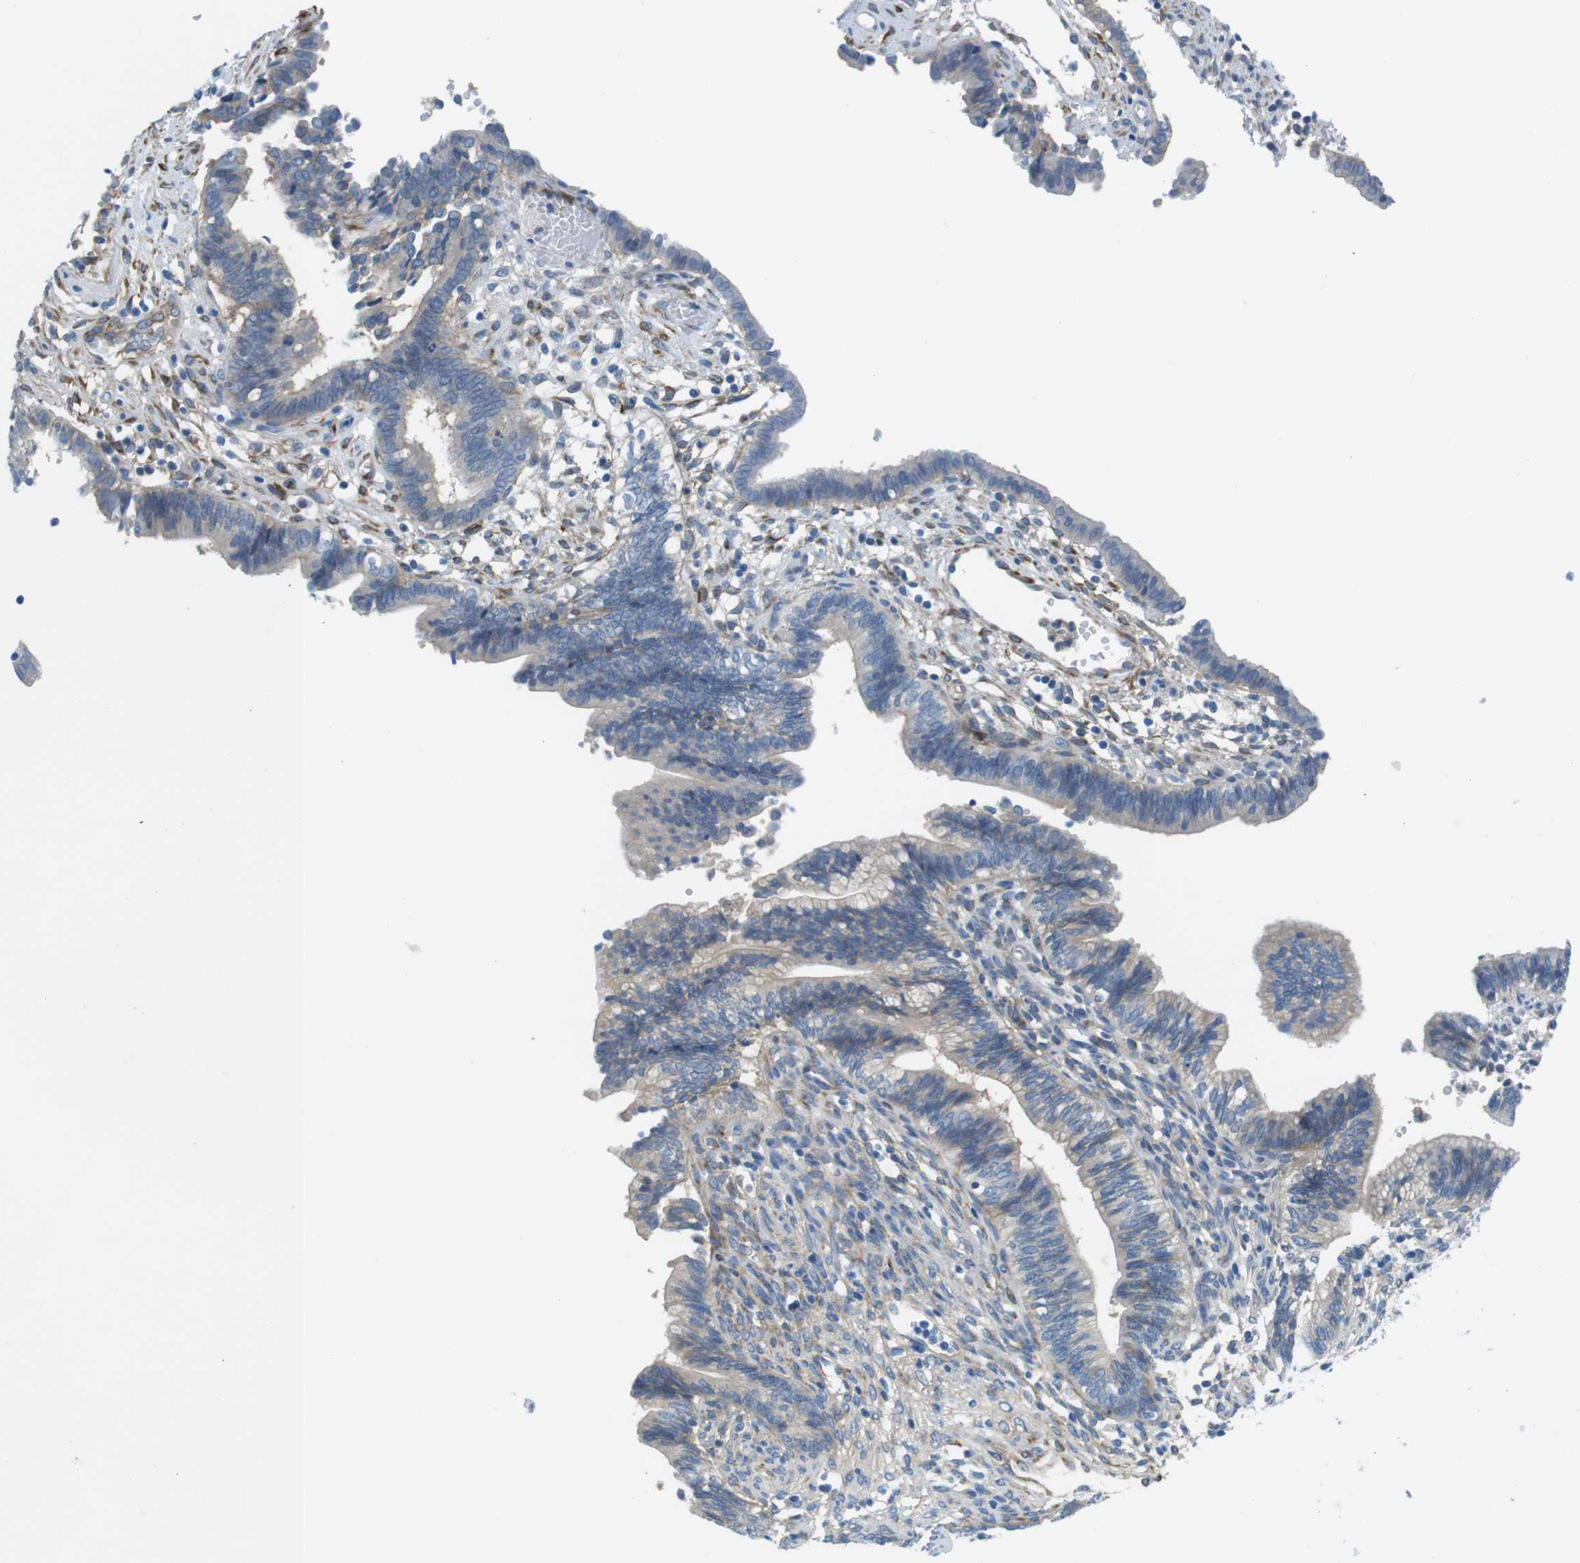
{"staining": {"intensity": "weak", "quantity": "25%-75%", "location": "cytoplasmic/membranous"}, "tissue": "cervical cancer", "cell_type": "Tumor cells", "image_type": "cancer", "snomed": [{"axis": "morphology", "description": "Adenocarcinoma, NOS"}, {"axis": "topography", "description": "Cervix"}], "caption": "The image reveals staining of adenocarcinoma (cervical), revealing weak cytoplasmic/membranous protein expression (brown color) within tumor cells. (Stains: DAB (3,3'-diaminobenzidine) in brown, nuclei in blue, Microscopy: brightfield microscopy at high magnification).", "gene": "EMP2", "patient": {"sex": "female", "age": 44}}